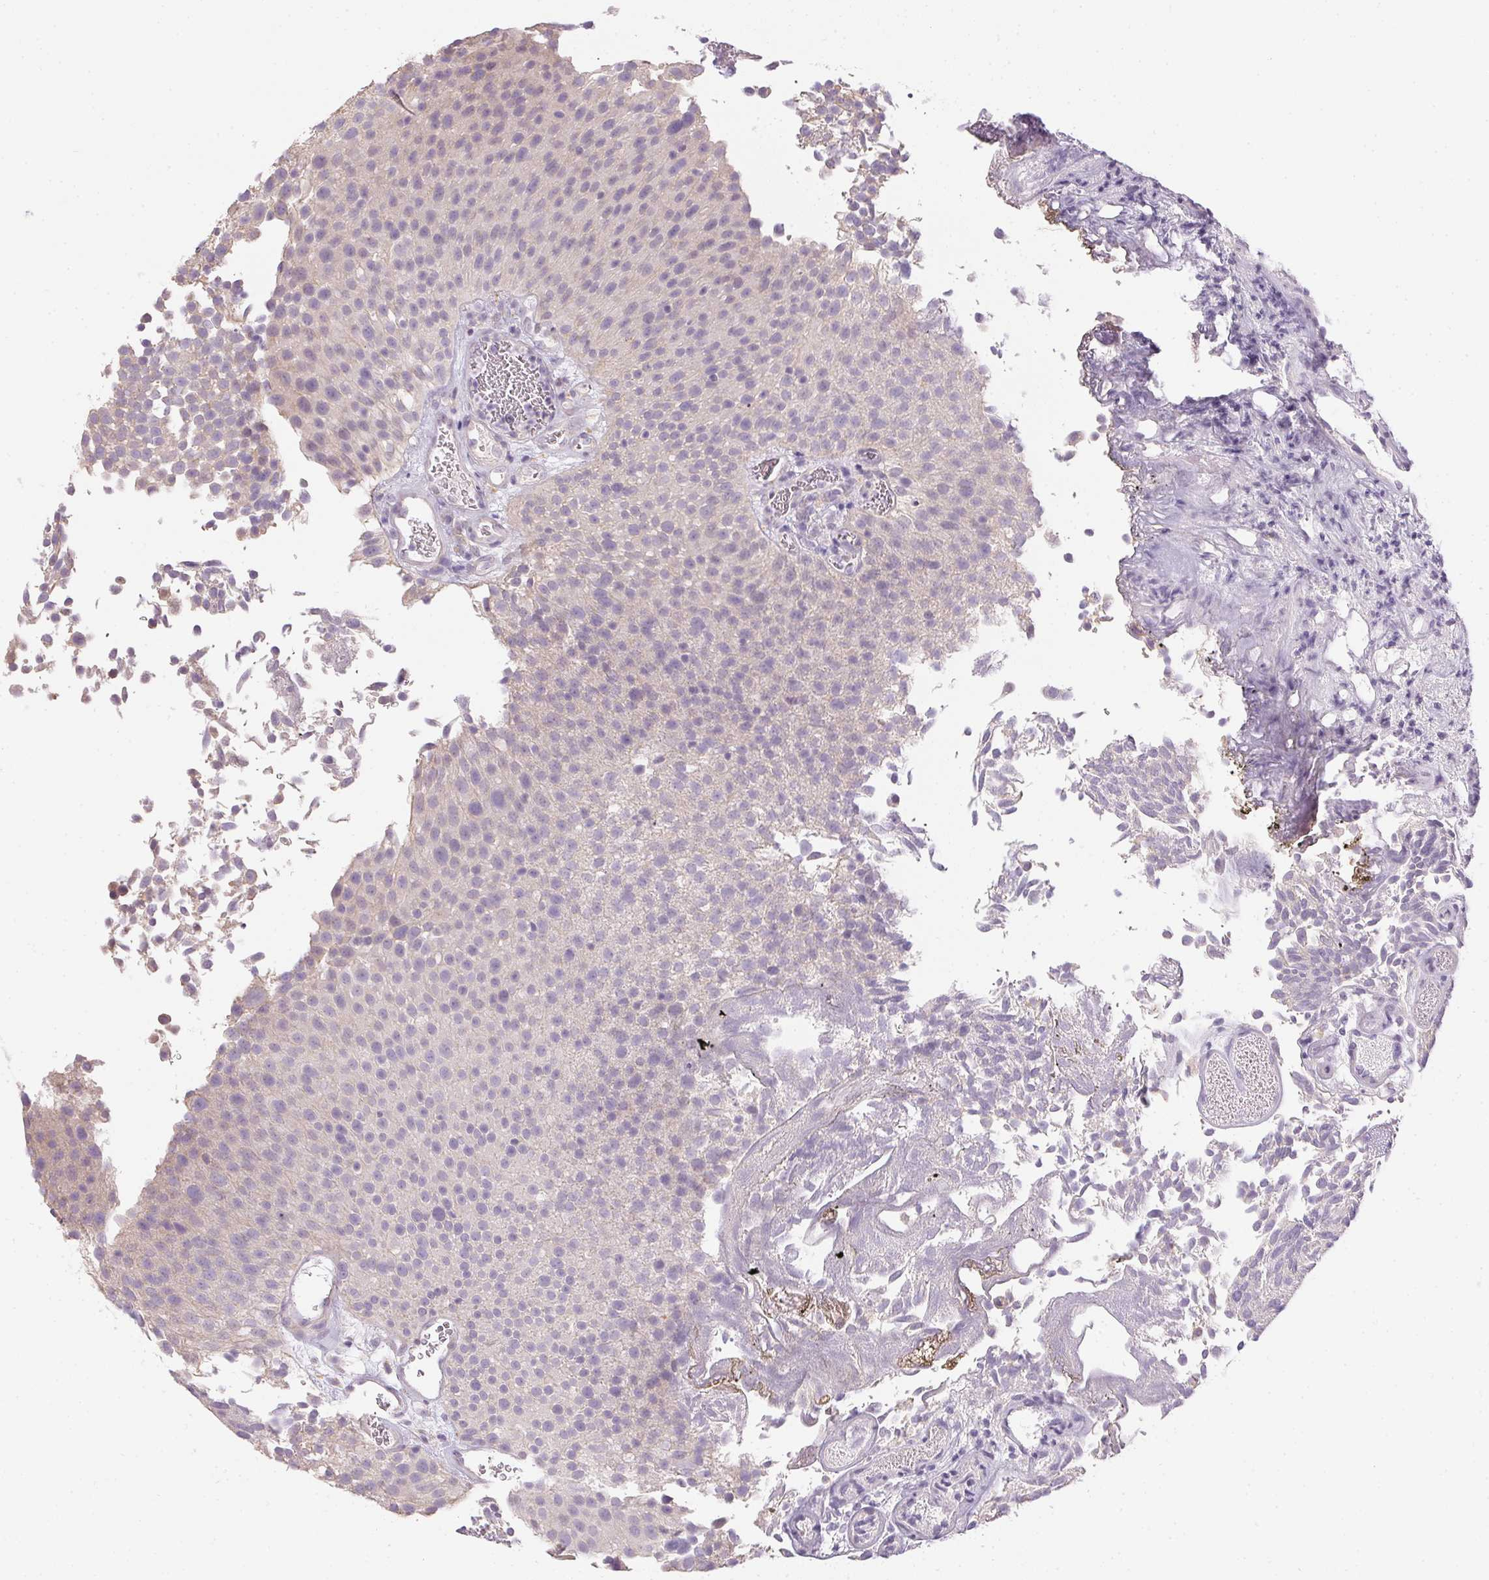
{"staining": {"intensity": "negative", "quantity": "none", "location": "none"}, "tissue": "urothelial cancer", "cell_type": "Tumor cells", "image_type": "cancer", "snomed": [{"axis": "morphology", "description": "Urothelial carcinoma, Low grade"}, {"axis": "topography", "description": "Urinary bladder"}], "caption": "IHC of human urothelial cancer demonstrates no staining in tumor cells. Brightfield microscopy of IHC stained with DAB (3,3'-diaminobenzidine) (brown) and hematoxylin (blue), captured at high magnification.", "gene": "CTCFL", "patient": {"sex": "female", "age": 79}}